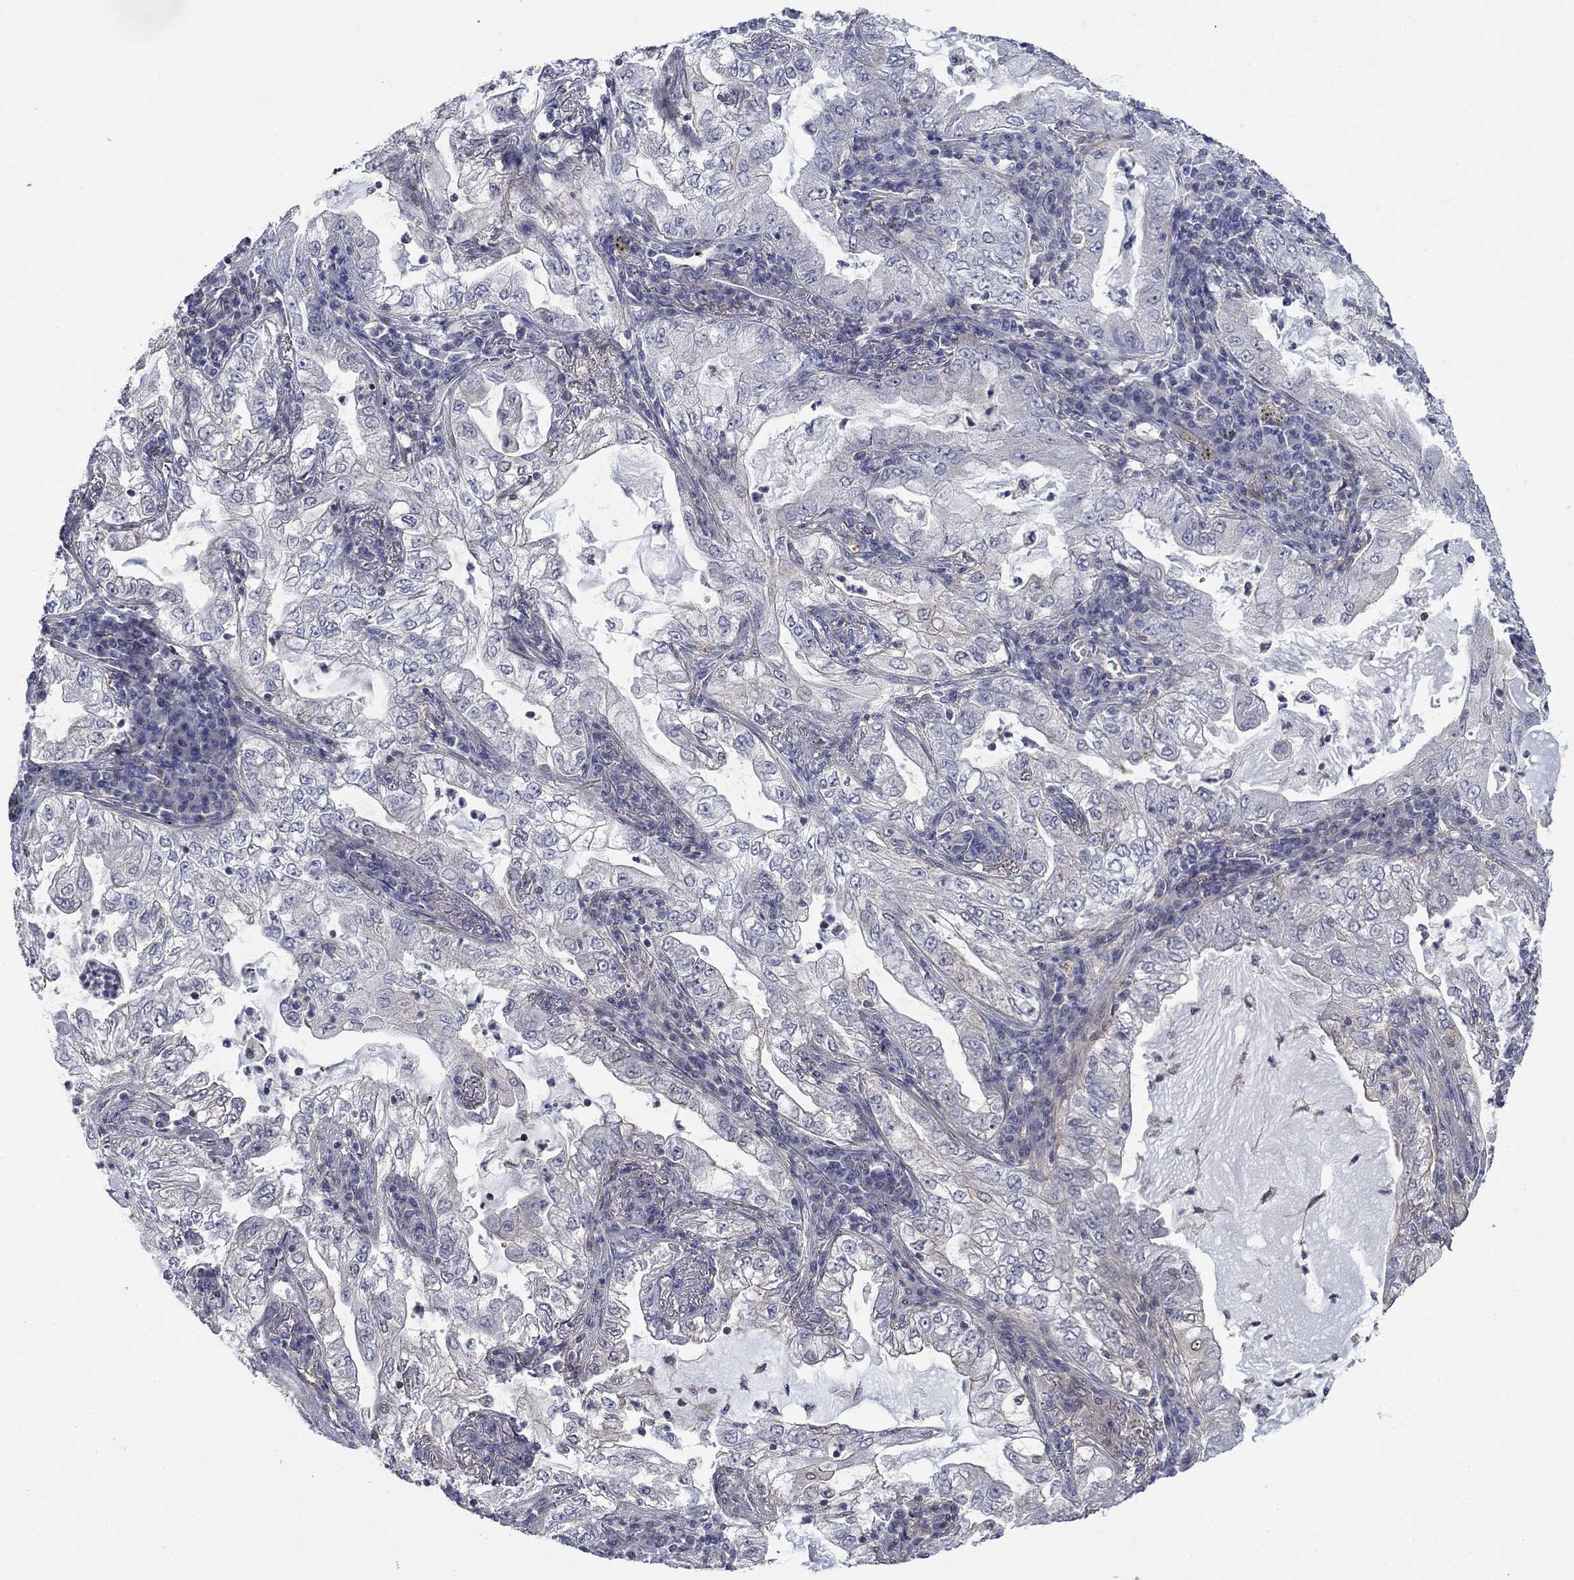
{"staining": {"intensity": "negative", "quantity": "none", "location": "none"}, "tissue": "lung cancer", "cell_type": "Tumor cells", "image_type": "cancer", "snomed": [{"axis": "morphology", "description": "Adenocarcinoma, NOS"}, {"axis": "topography", "description": "Lung"}], "caption": "Immunohistochemistry (IHC) of human lung adenocarcinoma reveals no staining in tumor cells.", "gene": "PDZD2", "patient": {"sex": "female", "age": 73}}